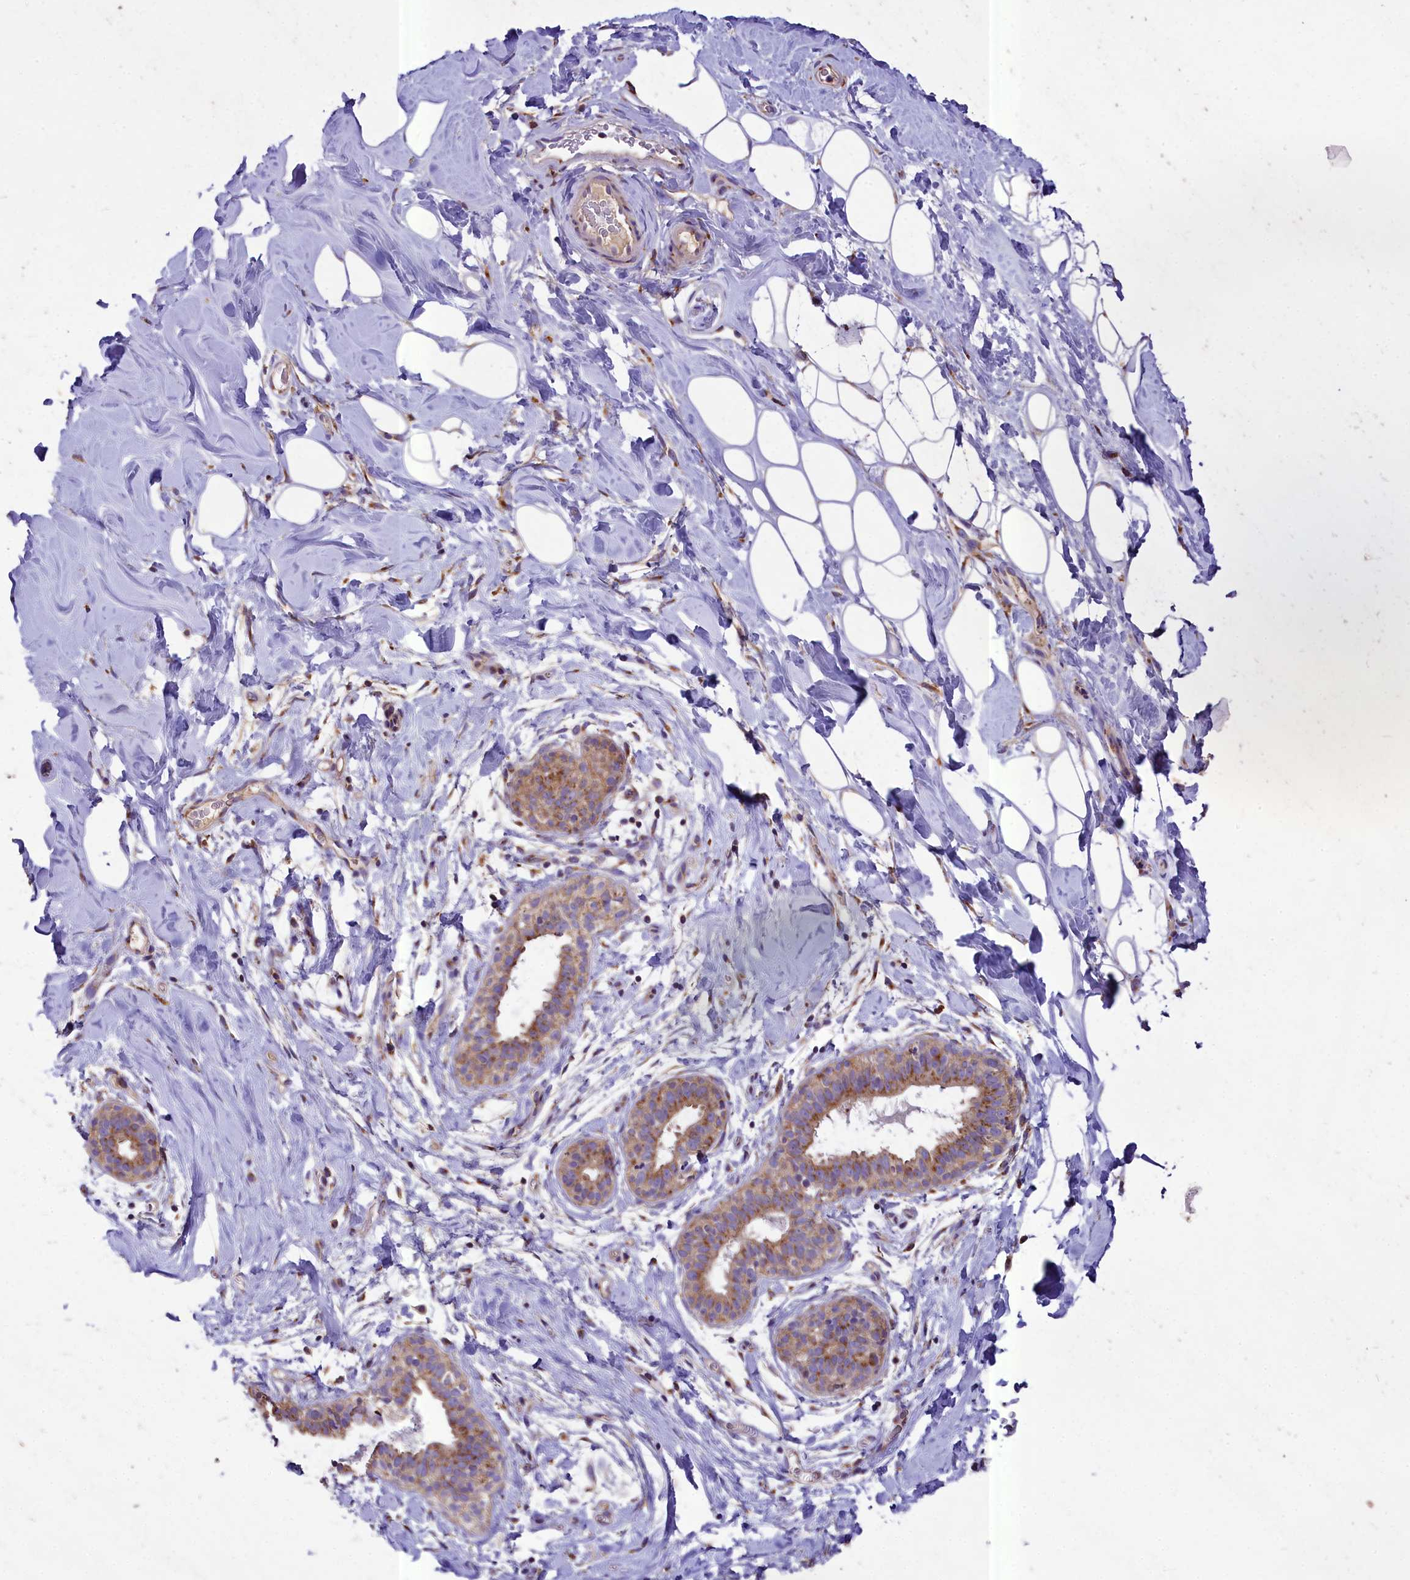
{"staining": {"intensity": "weak", "quantity": "25%-75%", "location": "cytoplasmic/membranous"}, "tissue": "adipose tissue", "cell_type": "Adipocytes", "image_type": "normal", "snomed": [{"axis": "morphology", "description": "Normal tissue, NOS"}, {"axis": "topography", "description": "Breast"}], "caption": "Adipose tissue stained for a protein exhibits weak cytoplasmic/membranous positivity in adipocytes.", "gene": "PEMT", "patient": {"sex": "female", "age": 26}}